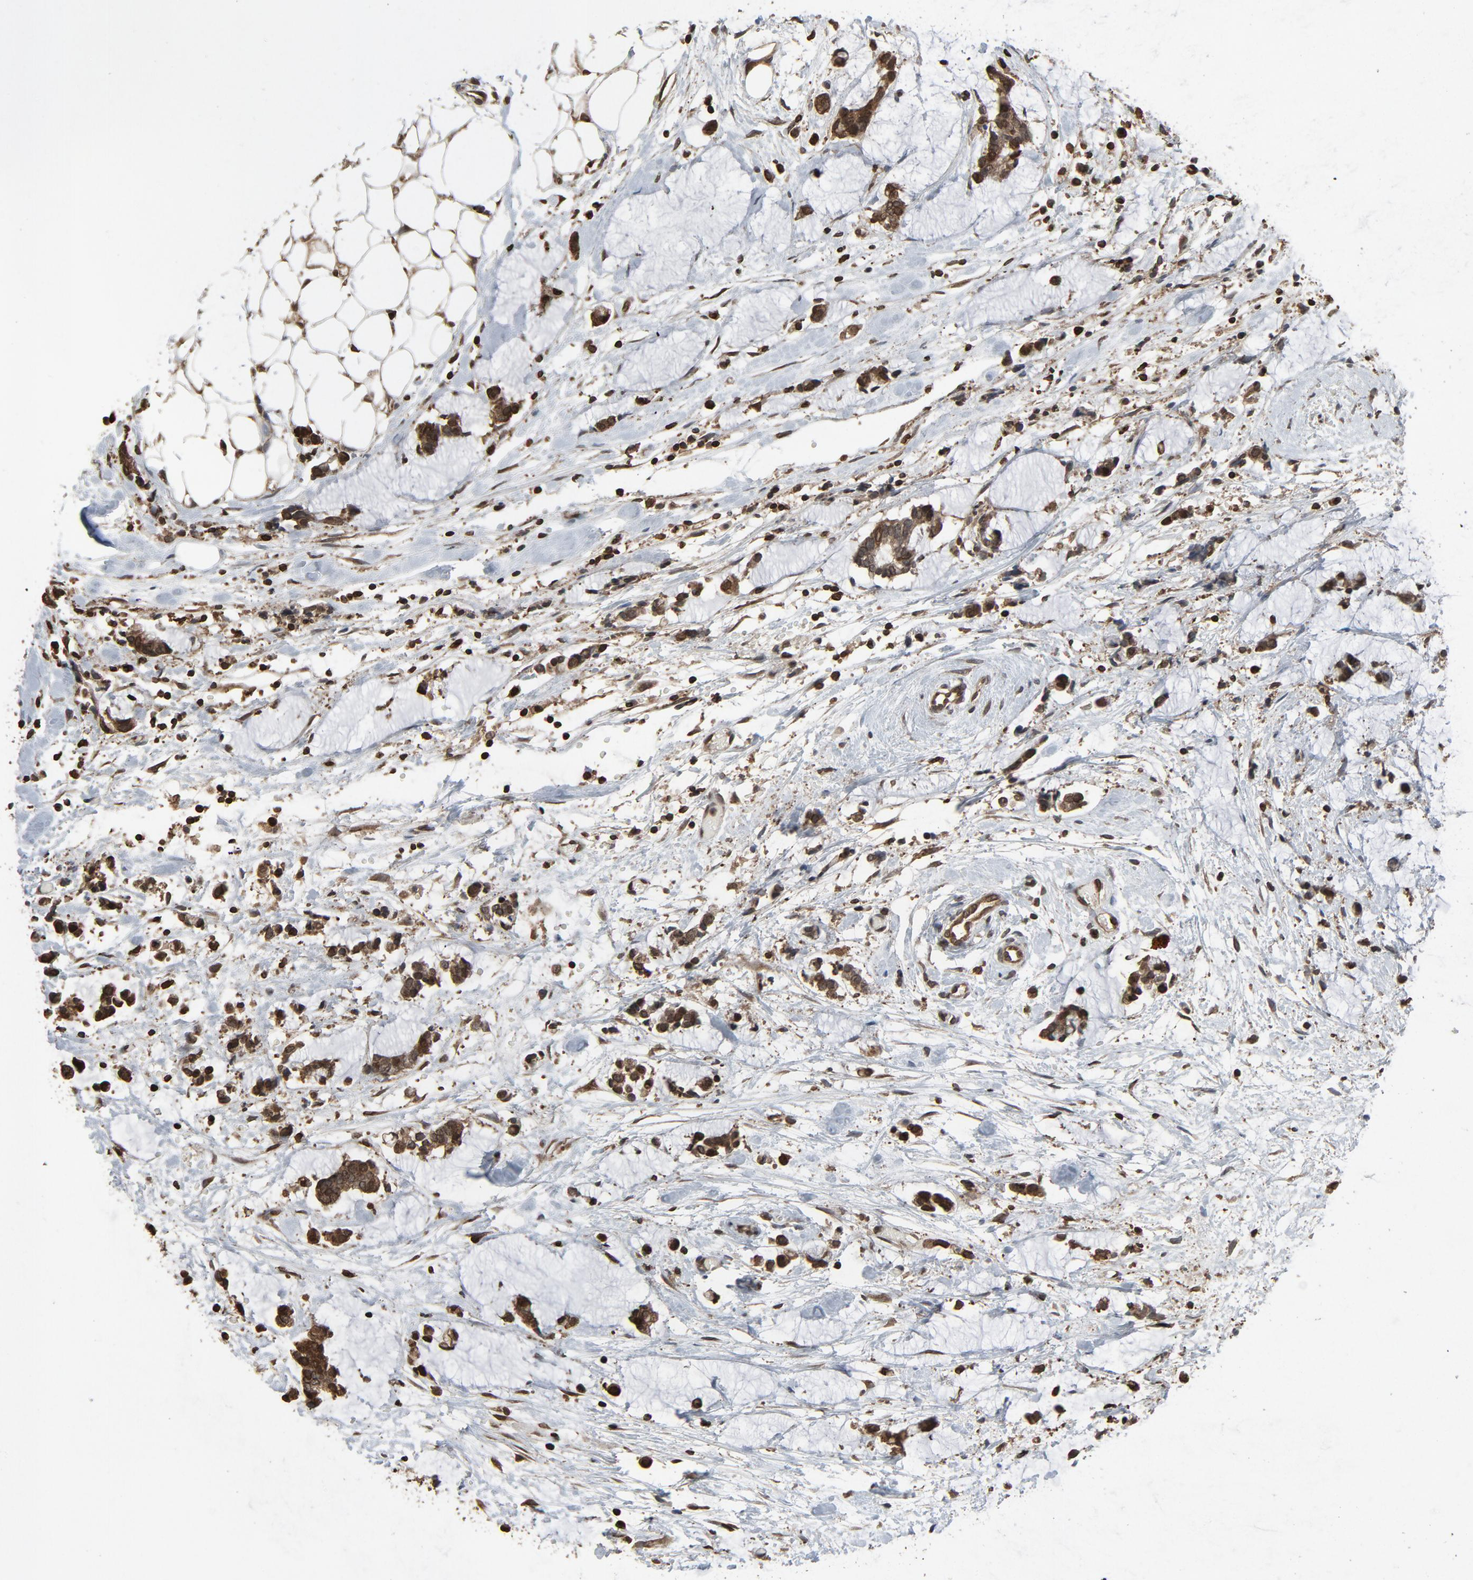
{"staining": {"intensity": "weak", "quantity": ">75%", "location": "cytoplasmic/membranous,nuclear"}, "tissue": "colorectal cancer", "cell_type": "Tumor cells", "image_type": "cancer", "snomed": [{"axis": "morphology", "description": "Adenocarcinoma, NOS"}, {"axis": "topography", "description": "Colon"}], "caption": "This micrograph exhibits IHC staining of human colorectal adenocarcinoma, with low weak cytoplasmic/membranous and nuclear expression in approximately >75% of tumor cells.", "gene": "UBE2D1", "patient": {"sex": "male", "age": 14}}